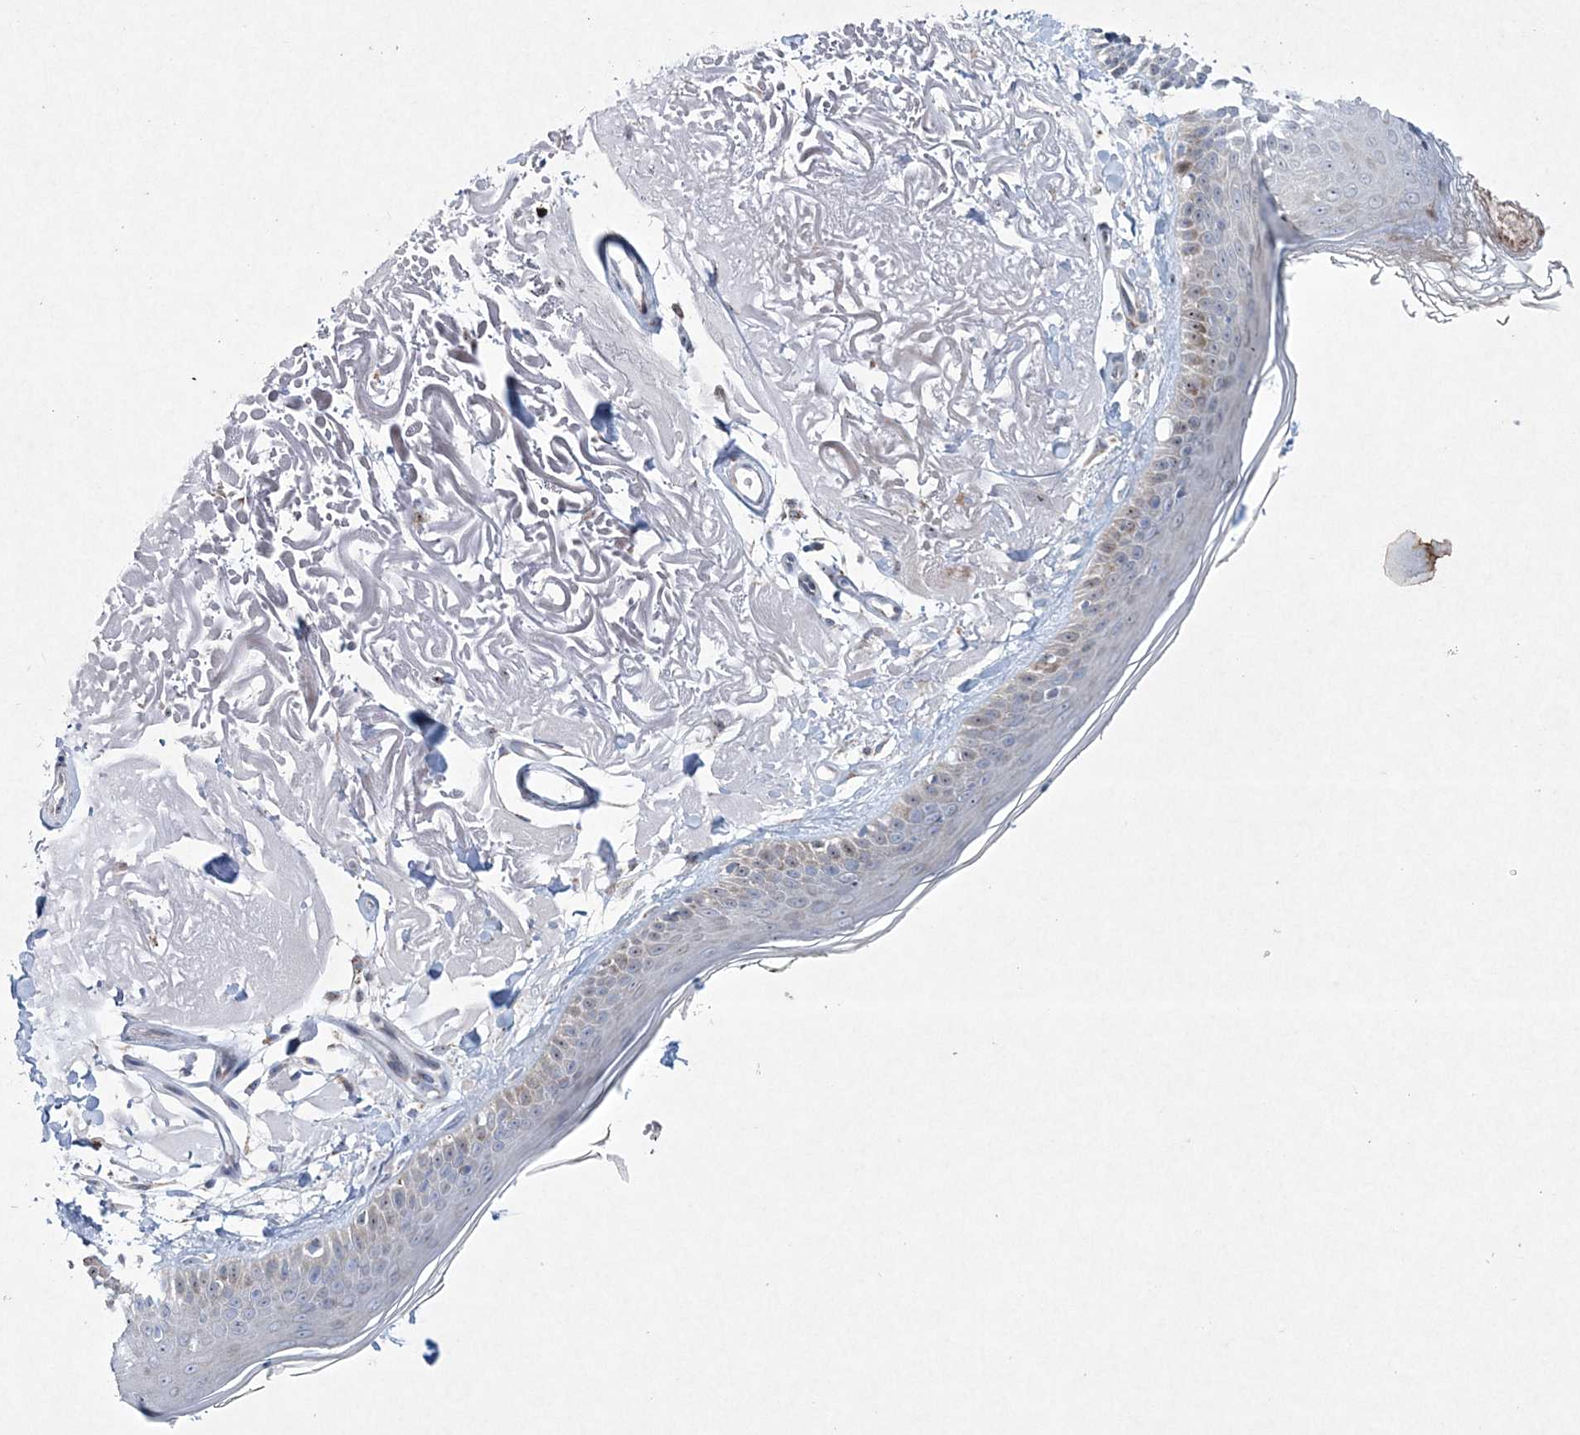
{"staining": {"intensity": "moderate", "quantity": "25%-75%", "location": "cytoplasmic/membranous,nuclear"}, "tissue": "skin", "cell_type": "Fibroblasts", "image_type": "normal", "snomed": [{"axis": "morphology", "description": "Normal tissue, NOS"}, {"axis": "topography", "description": "Skin"}, {"axis": "topography", "description": "Skeletal muscle"}], "caption": "Benign skin shows moderate cytoplasmic/membranous,nuclear staining in about 25%-75% of fibroblasts The staining was performed using DAB (3,3'-diaminobenzidine) to visualize the protein expression in brown, while the nuclei were stained in blue with hematoxylin (Magnification: 20x)..", "gene": "CES4A", "patient": {"sex": "male", "age": 83}}